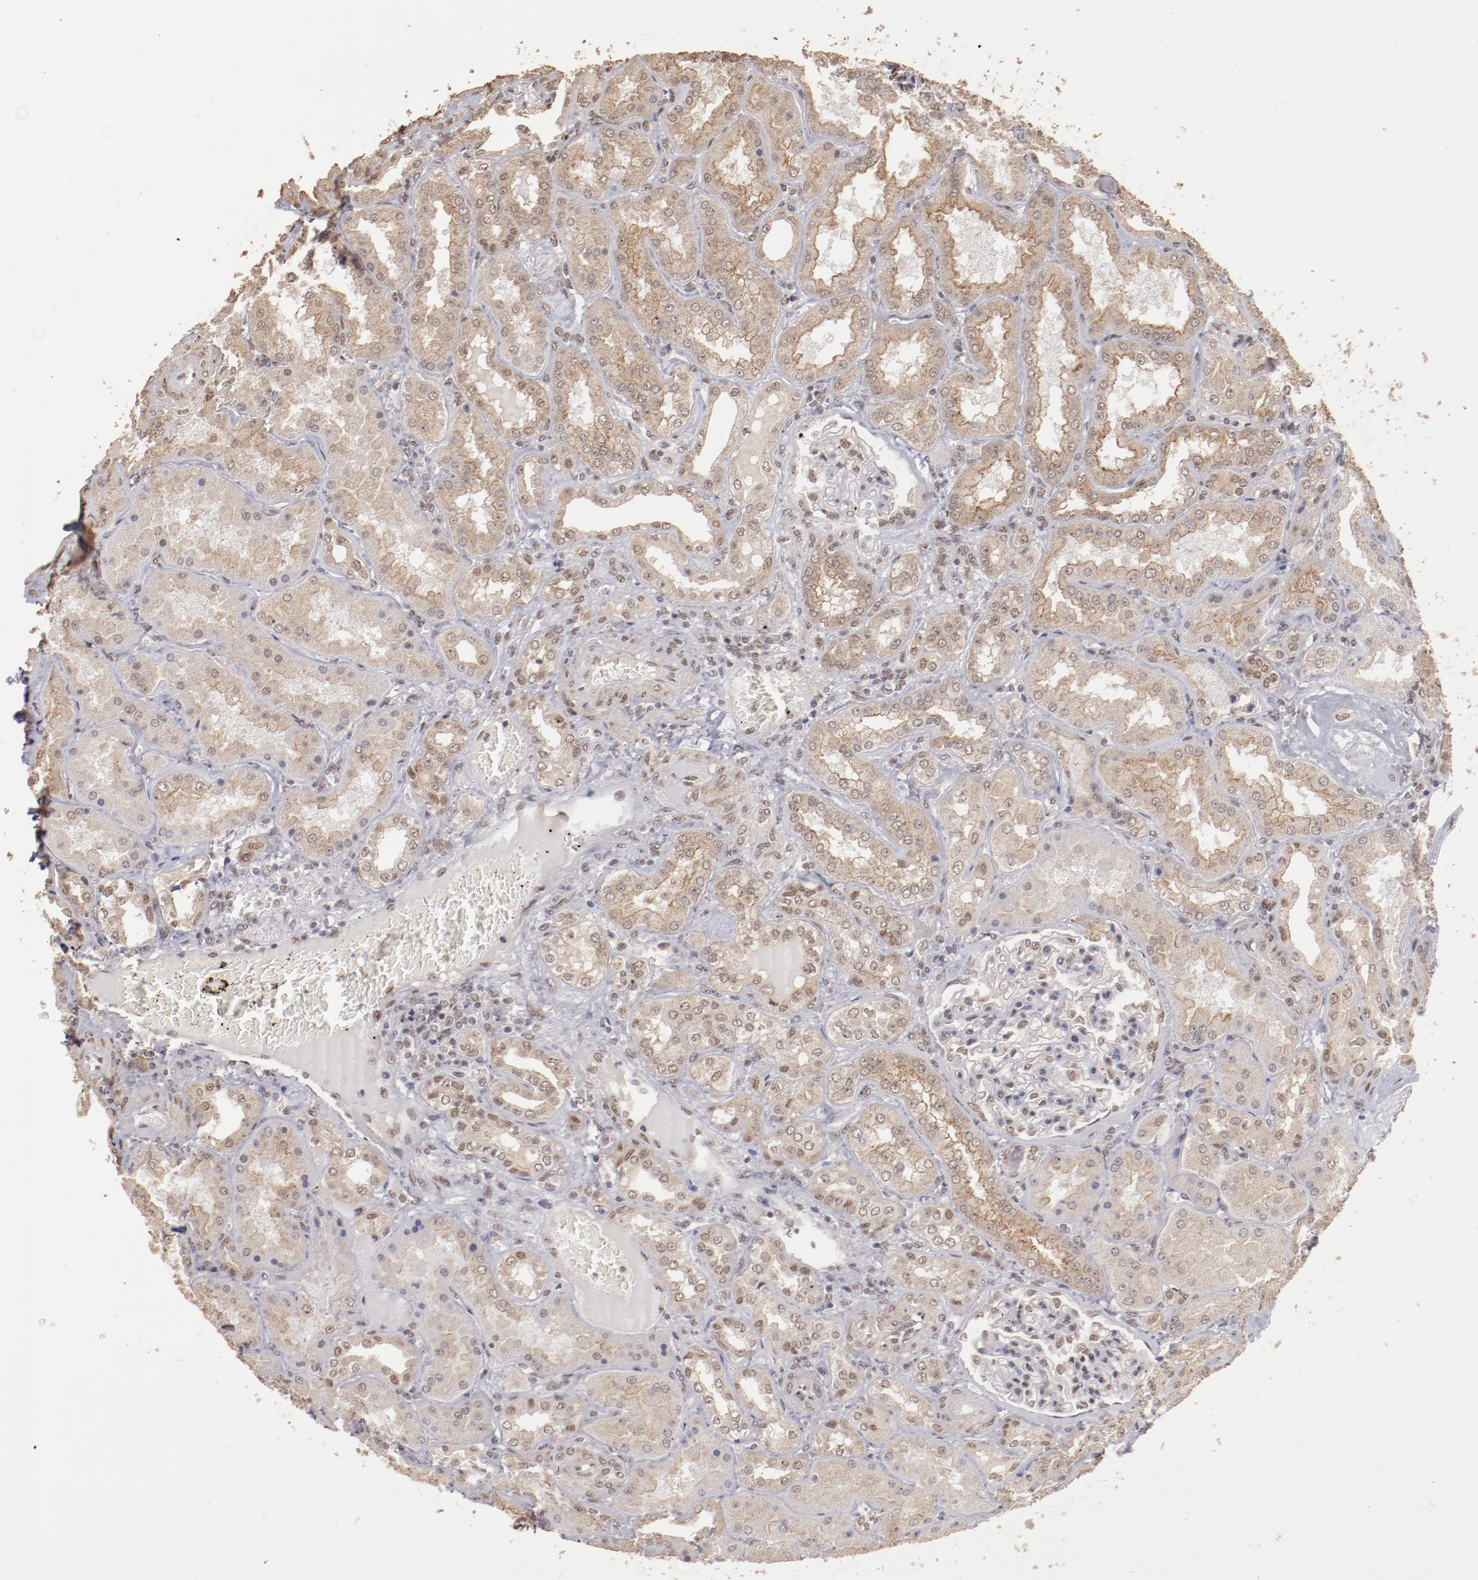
{"staining": {"intensity": "moderate", "quantity": "25%-75%", "location": "nuclear"}, "tissue": "kidney", "cell_type": "Cells in glomeruli", "image_type": "normal", "snomed": [{"axis": "morphology", "description": "Normal tissue, NOS"}, {"axis": "topography", "description": "Kidney"}], "caption": "A brown stain shows moderate nuclear staining of a protein in cells in glomeruli of unremarkable human kidney. (DAB IHC with brightfield microscopy, high magnification).", "gene": "CLOCK", "patient": {"sex": "female", "age": 56}}